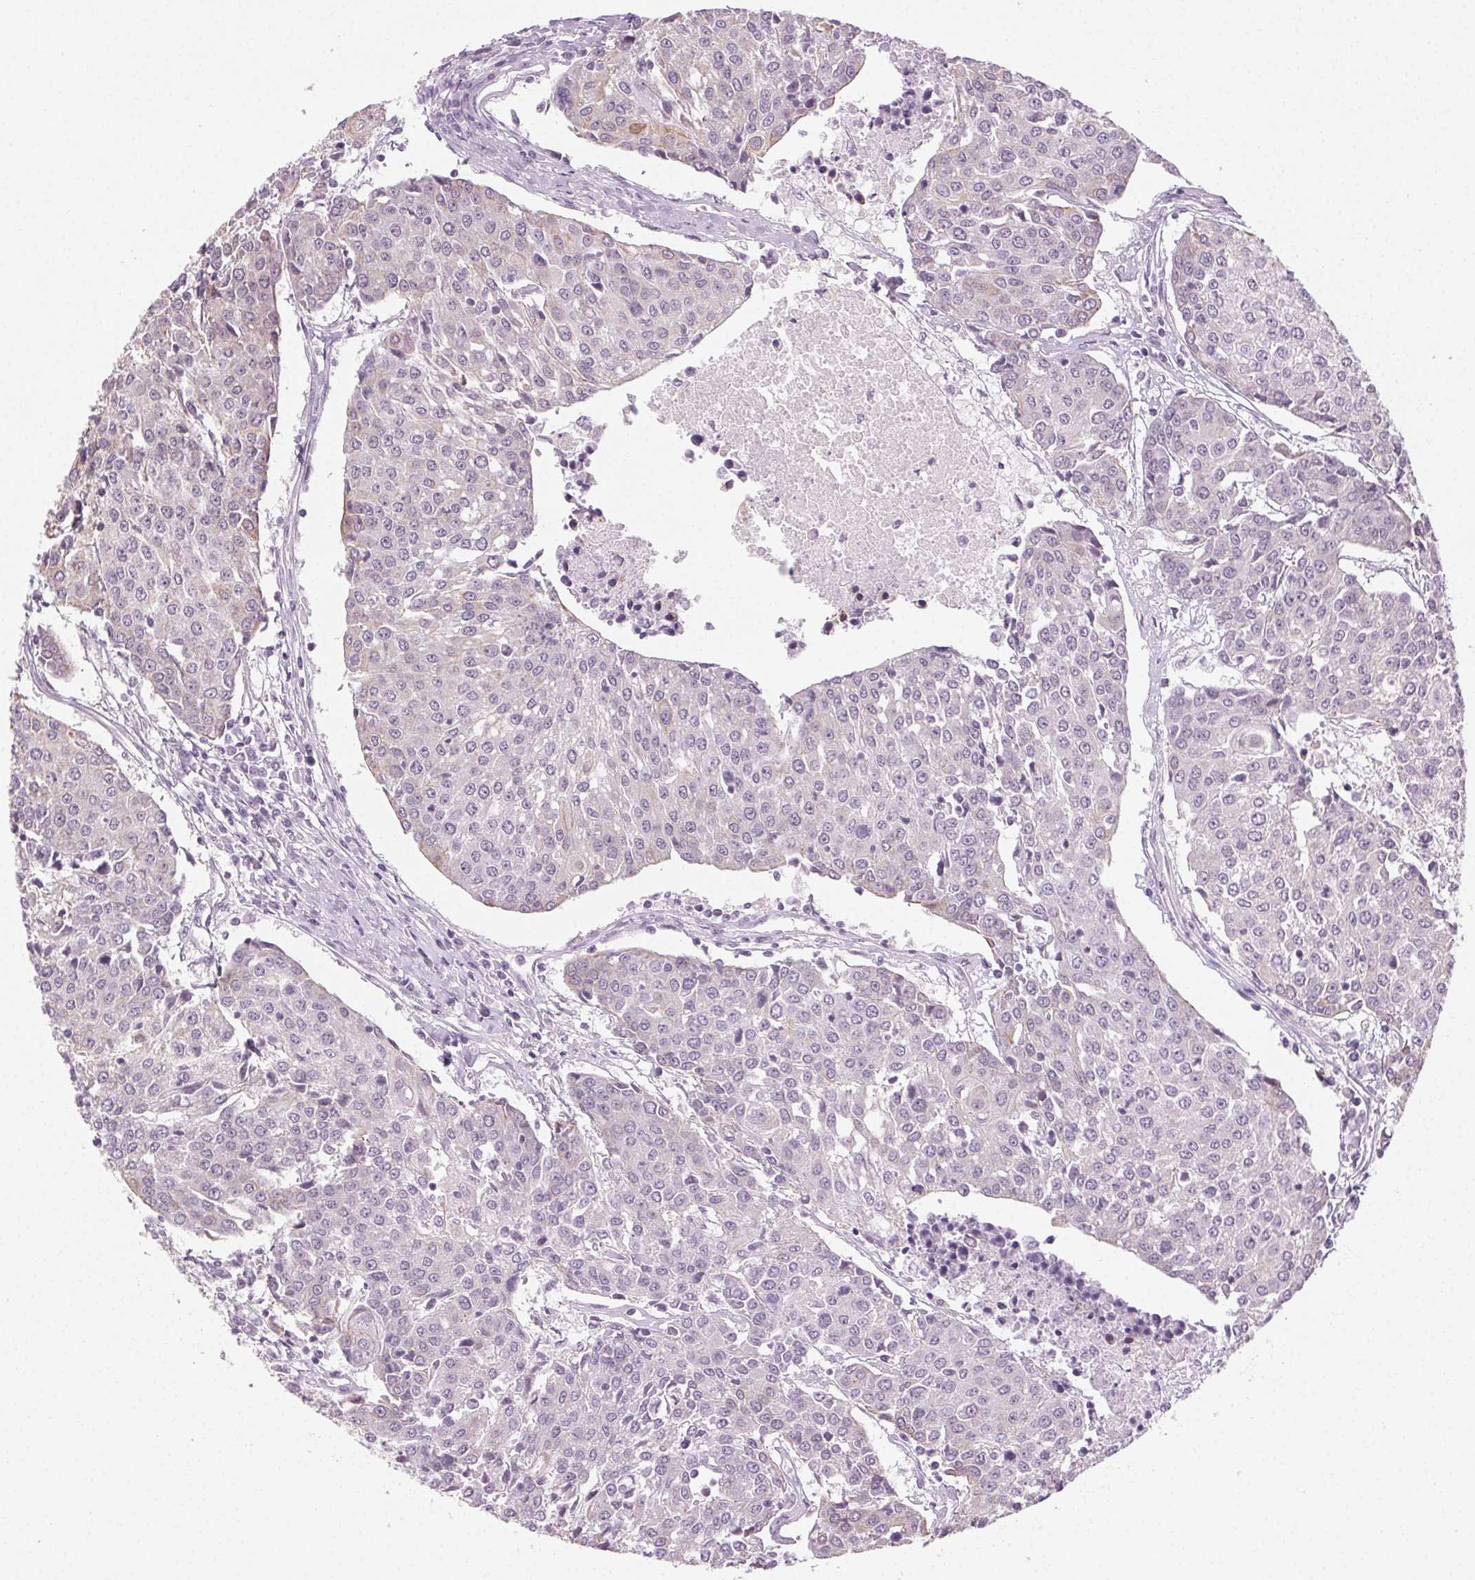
{"staining": {"intensity": "weak", "quantity": "<25%", "location": "cytoplasmic/membranous"}, "tissue": "urothelial cancer", "cell_type": "Tumor cells", "image_type": "cancer", "snomed": [{"axis": "morphology", "description": "Urothelial carcinoma, High grade"}, {"axis": "topography", "description": "Urinary bladder"}], "caption": "Immunohistochemistry photomicrograph of neoplastic tissue: human high-grade urothelial carcinoma stained with DAB (3,3'-diaminobenzidine) shows no significant protein expression in tumor cells.", "gene": "AIF1L", "patient": {"sex": "female", "age": 85}}